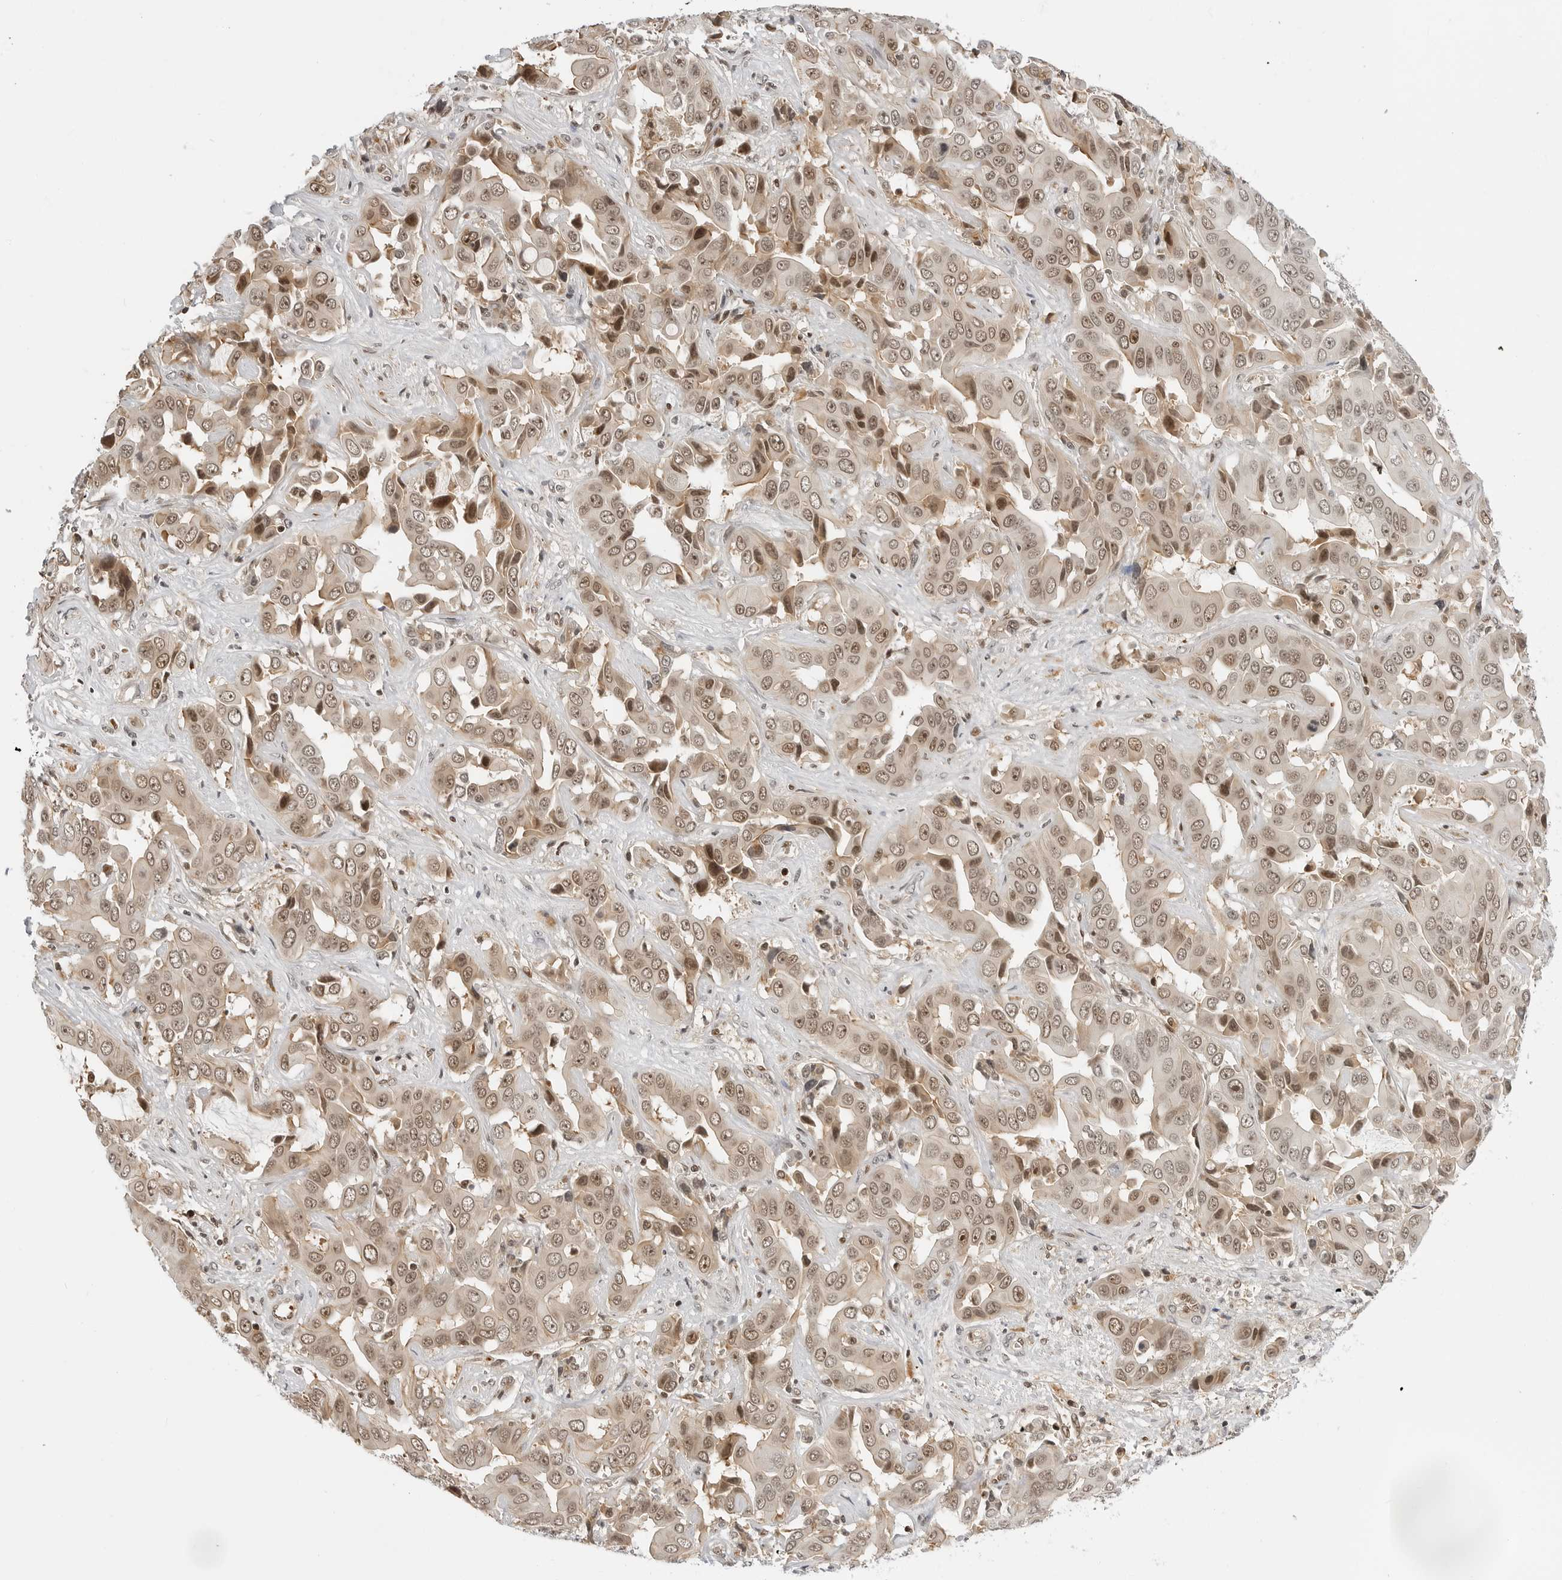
{"staining": {"intensity": "moderate", "quantity": ">75%", "location": "cytoplasmic/membranous,nuclear"}, "tissue": "liver cancer", "cell_type": "Tumor cells", "image_type": "cancer", "snomed": [{"axis": "morphology", "description": "Cholangiocarcinoma"}, {"axis": "topography", "description": "Liver"}], "caption": "The micrograph demonstrates immunohistochemical staining of liver cancer (cholangiocarcinoma). There is moderate cytoplasmic/membranous and nuclear staining is appreciated in approximately >75% of tumor cells.", "gene": "C8orf33", "patient": {"sex": "female", "age": 52}}